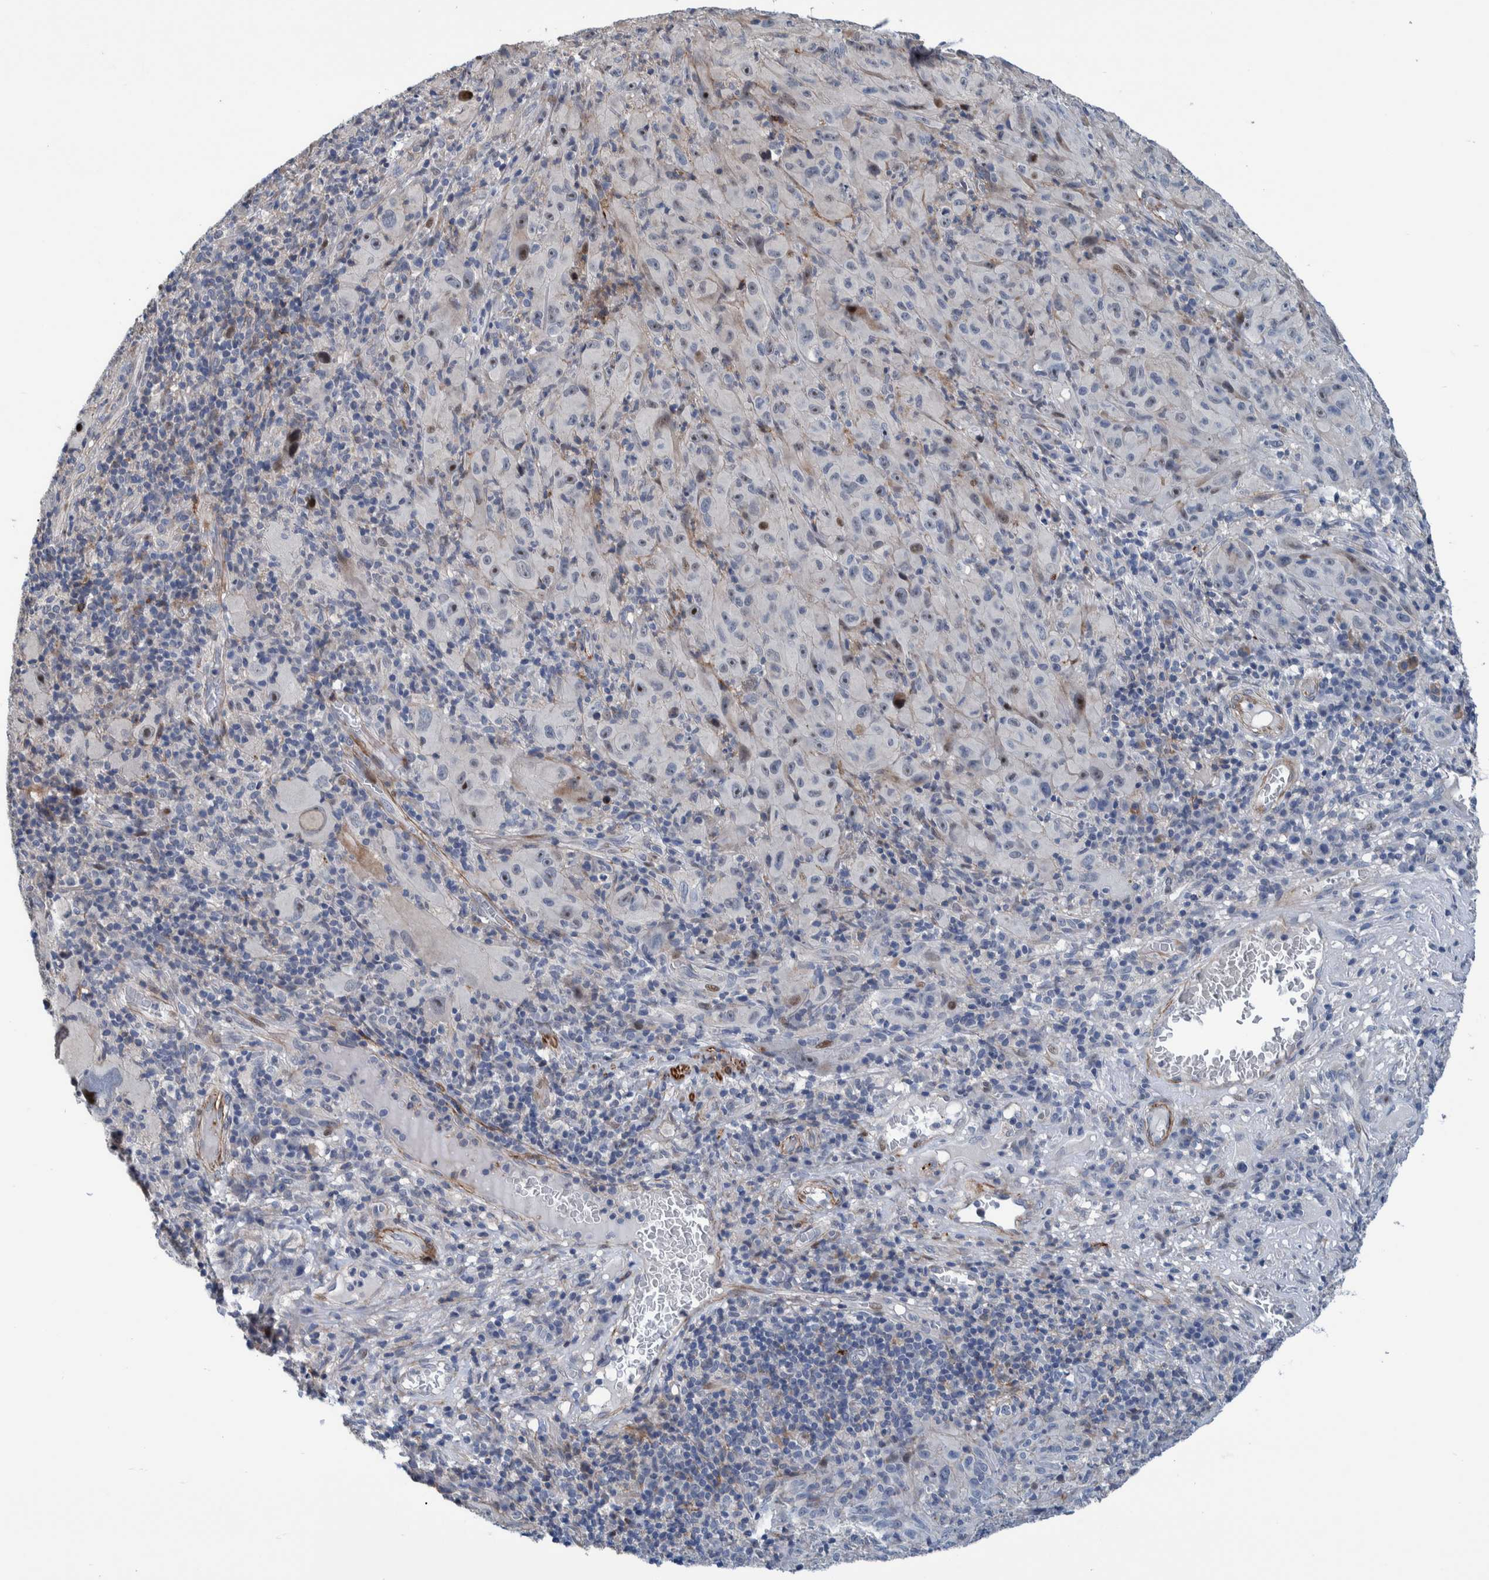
{"staining": {"intensity": "negative", "quantity": "none", "location": "none"}, "tissue": "melanoma", "cell_type": "Tumor cells", "image_type": "cancer", "snomed": [{"axis": "morphology", "description": "Malignant melanoma, NOS"}, {"axis": "topography", "description": "Skin of head"}], "caption": "Tumor cells are negative for brown protein staining in malignant melanoma.", "gene": "MKS1", "patient": {"sex": "male", "age": 96}}